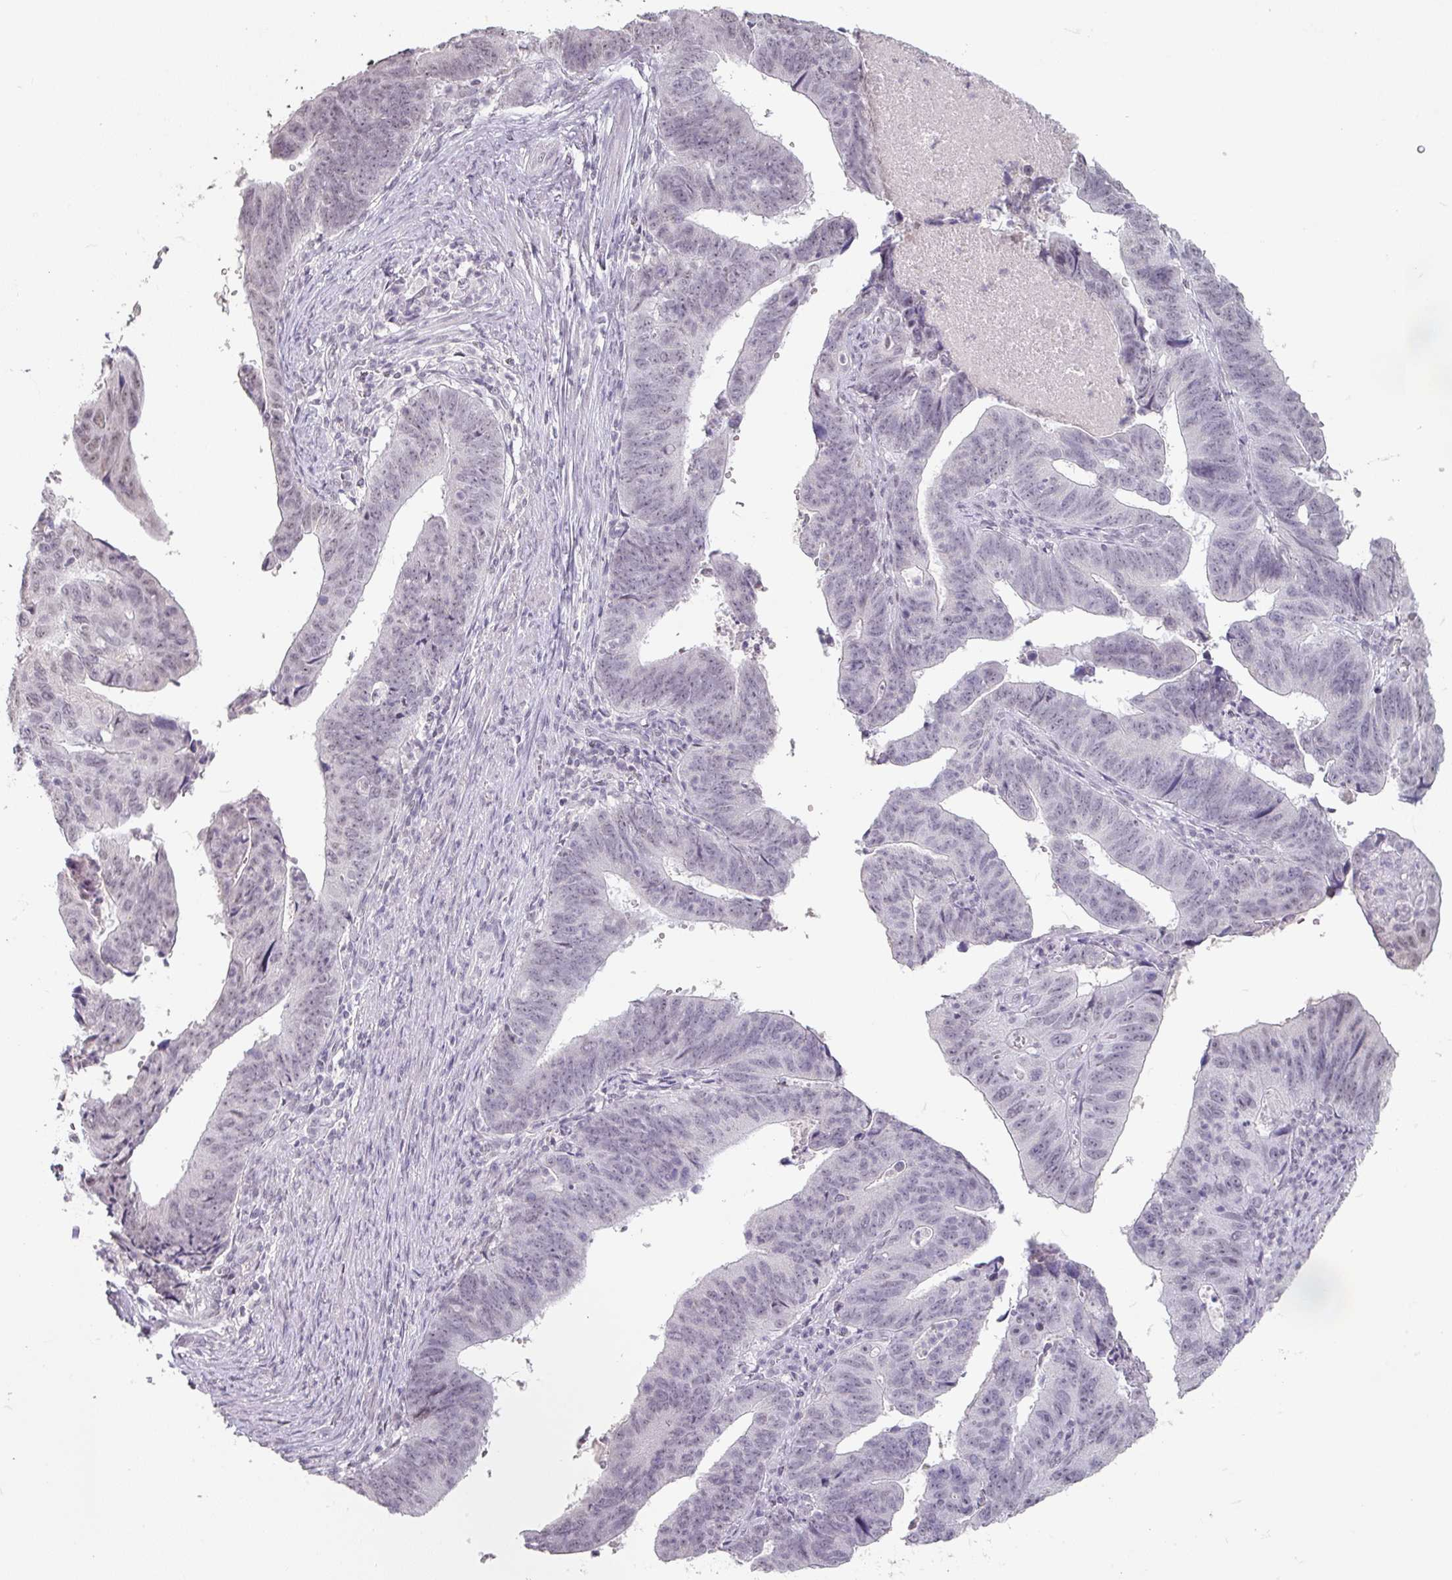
{"staining": {"intensity": "negative", "quantity": "none", "location": "none"}, "tissue": "stomach cancer", "cell_type": "Tumor cells", "image_type": "cancer", "snomed": [{"axis": "morphology", "description": "Adenocarcinoma, NOS"}, {"axis": "topography", "description": "Stomach"}], "caption": "The image exhibits no staining of tumor cells in stomach cancer.", "gene": "SPRR1A", "patient": {"sex": "male", "age": 59}}